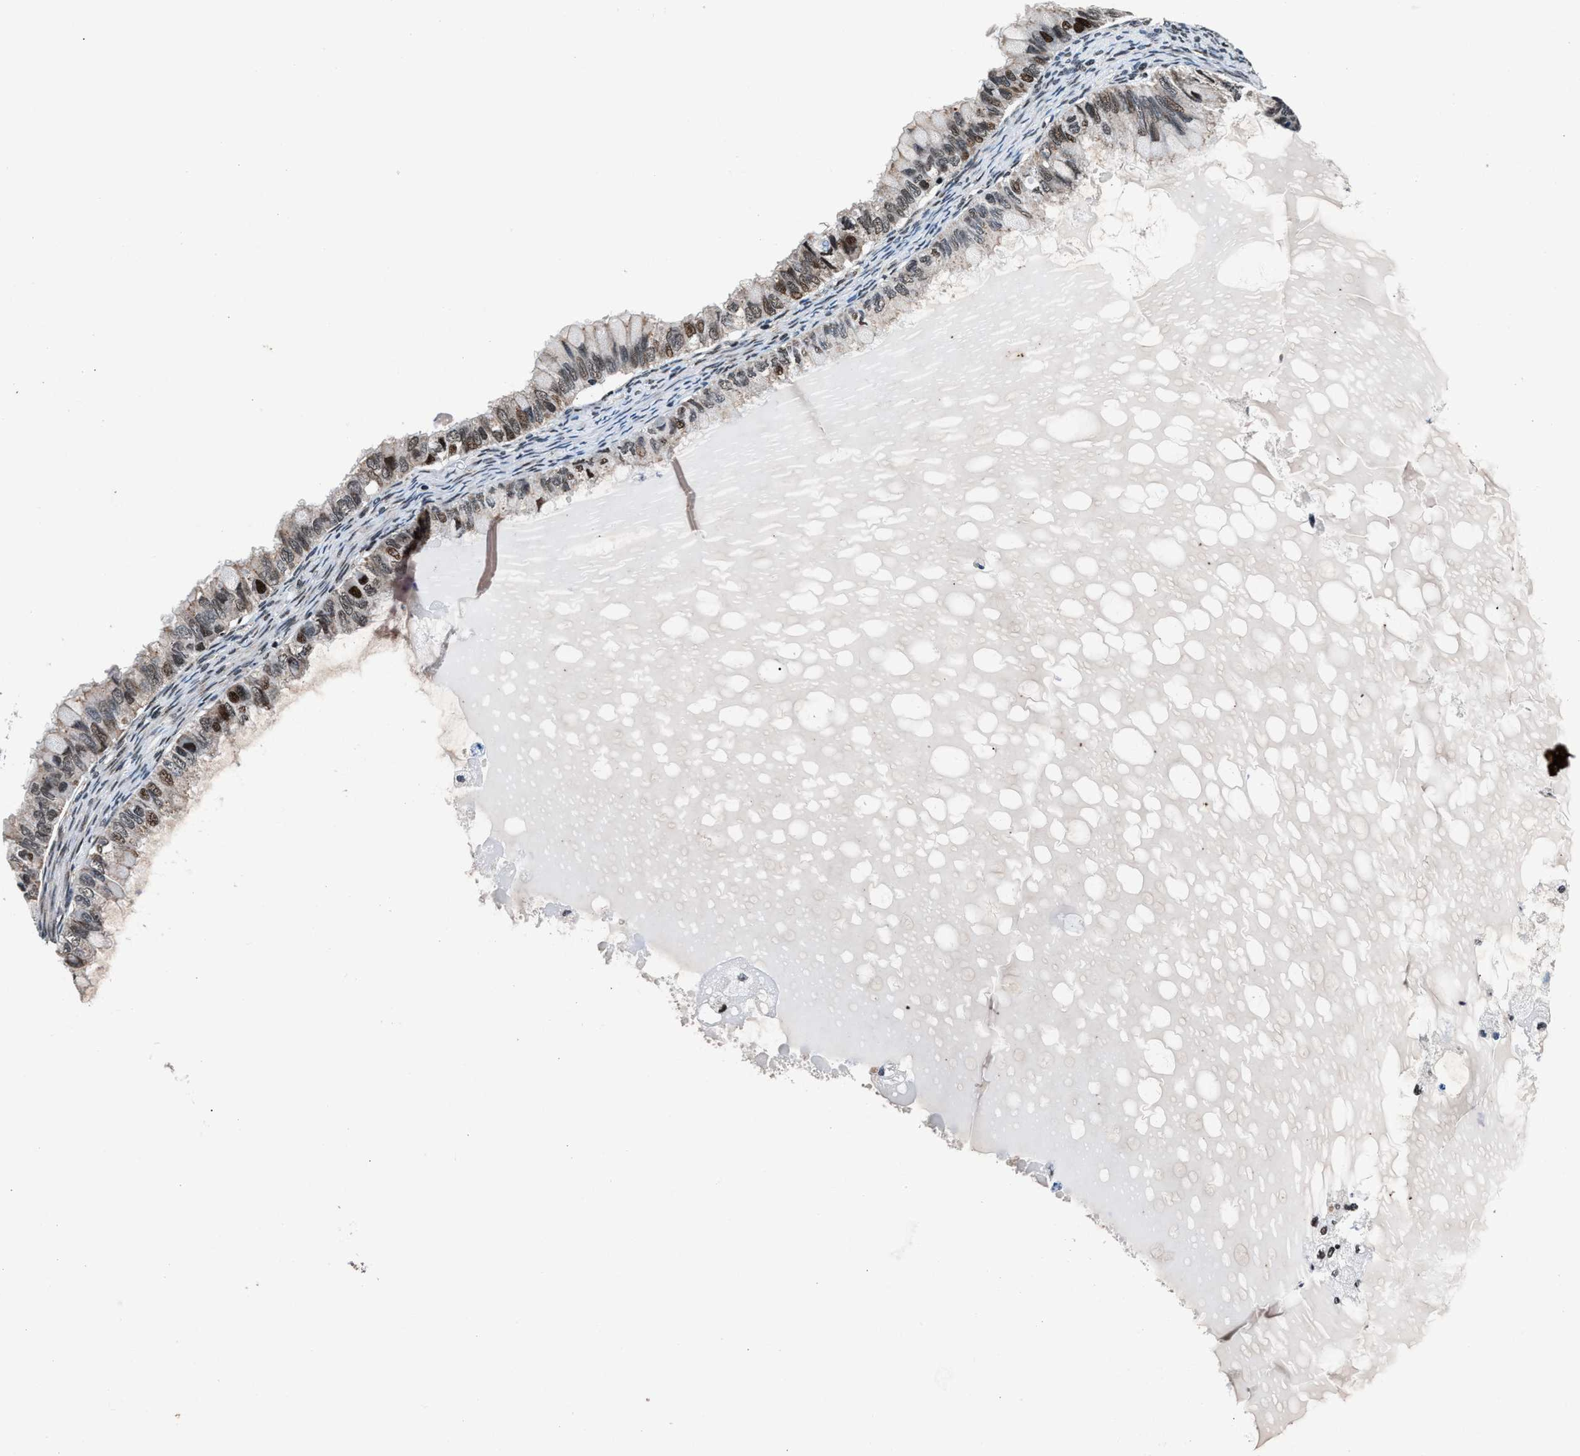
{"staining": {"intensity": "weak", "quantity": ">75%", "location": "nuclear"}, "tissue": "ovarian cancer", "cell_type": "Tumor cells", "image_type": "cancer", "snomed": [{"axis": "morphology", "description": "Cystadenocarcinoma, mucinous, NOS"}, {"axis": "topography", "description": "Ovary"}], "caption": "The immunohistochemical stain shows weak nuclear positivity in tumor cells of ovarian mucinous cystadenocarcinoma tissue. The protein of interest is shown in brown color, while the nuclei are stained blue.", "gene": "PRRC2B", "patient": {"sex": "female", "age": 80}}